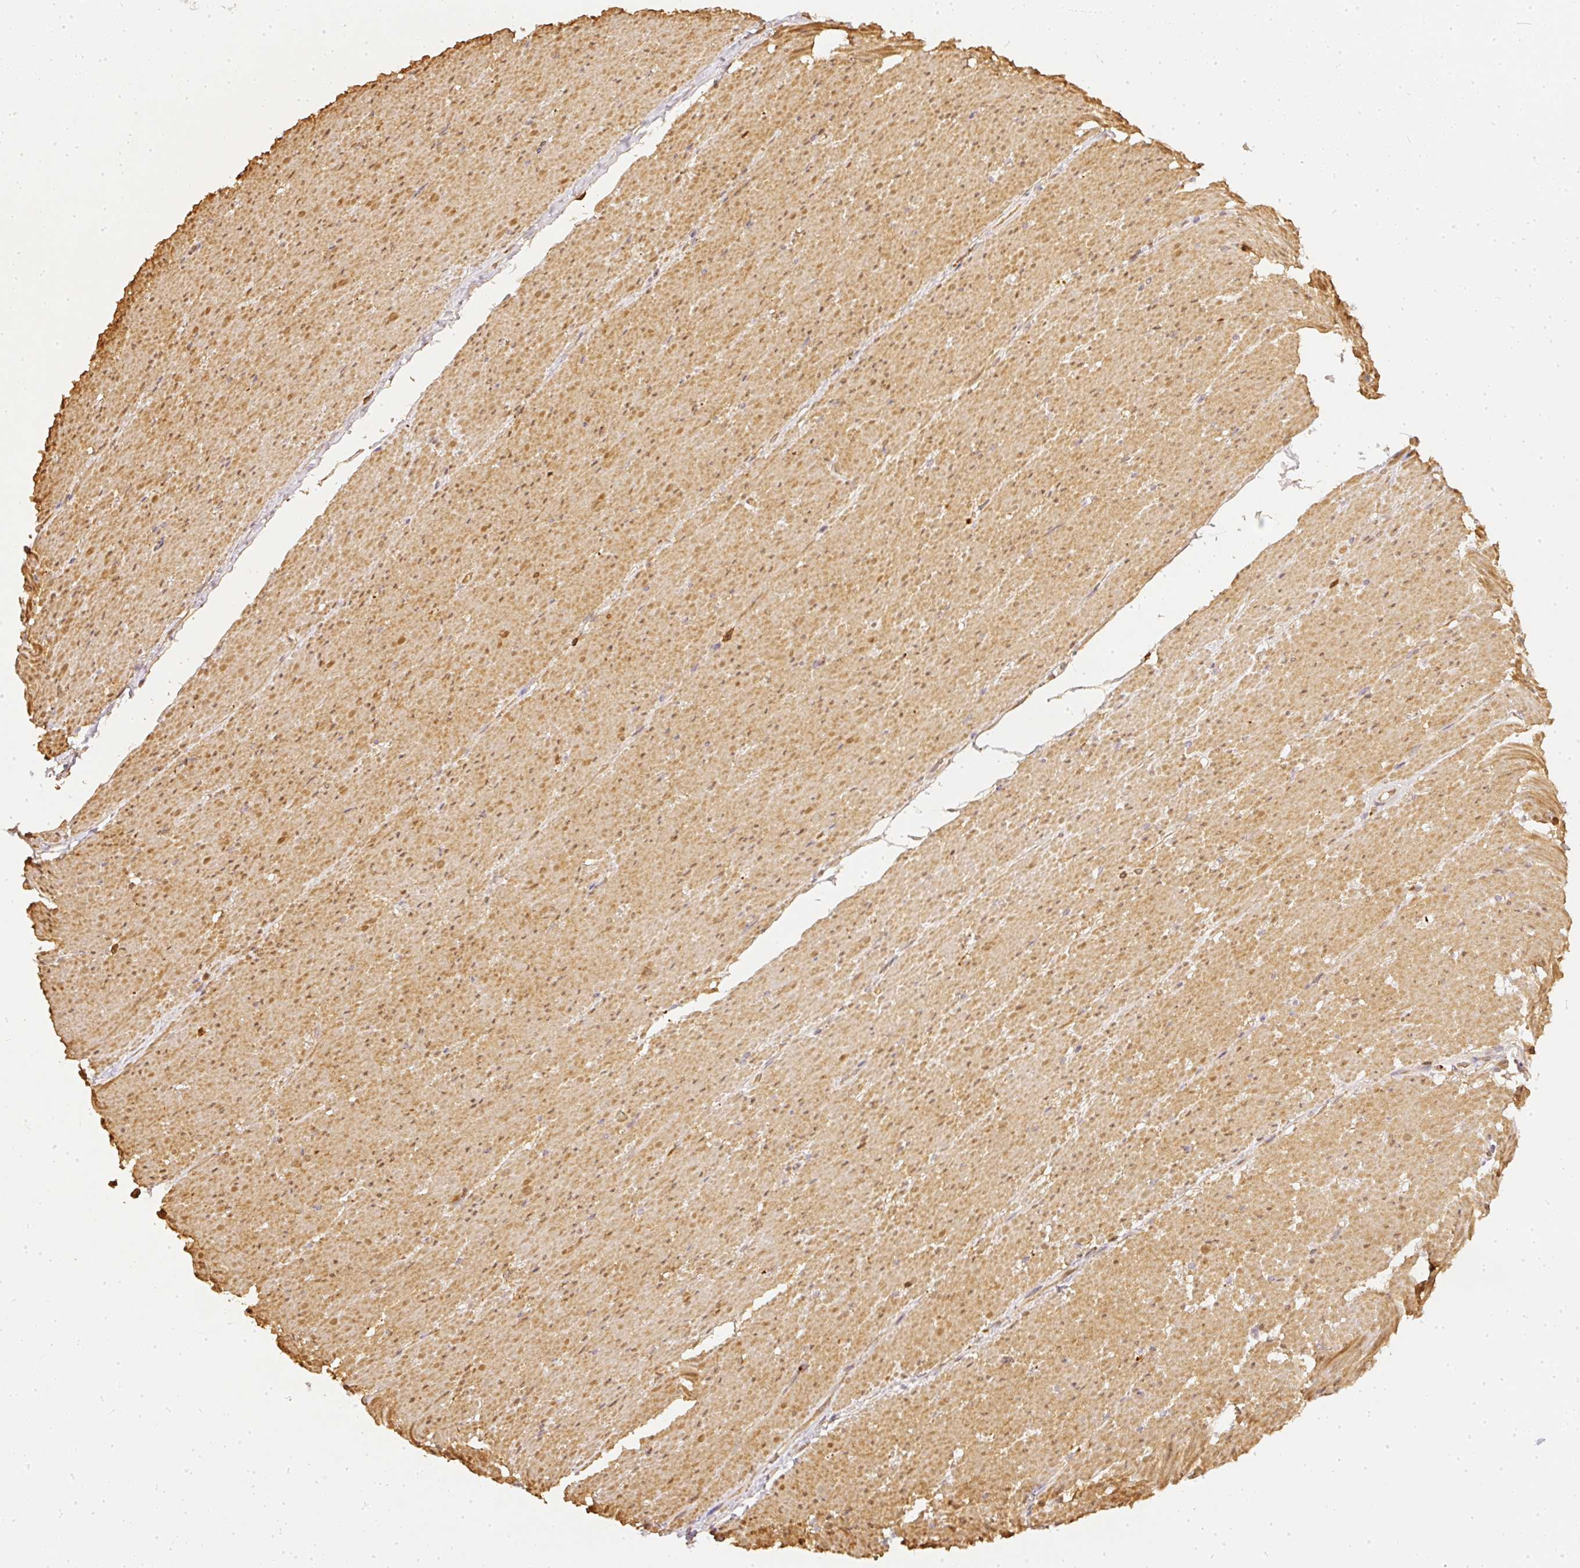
{"staining": {"intensity": "moderate", "quantity": ">75%", "location": "cytoplasmic/membranous"}, "tissue": "smooth muscle", "cell_type": "Smooth muscle cells", "image_type": "normal", "snomed": [{"axis": "morphology", "description": "Normal tissue, NOS"}, {"axis": "topography", "description": "Smooth muscle"}, {"axis": "topography", "description": "Rectum"}], "caption": "A medium amount of moderate cytoplasmic/membranous expression is seen in approximately >75% of smooth muscle cells in unremarkable smooth muscle.", "gene": "PFN1", "patient": {"sex": "male", "age": 53}}